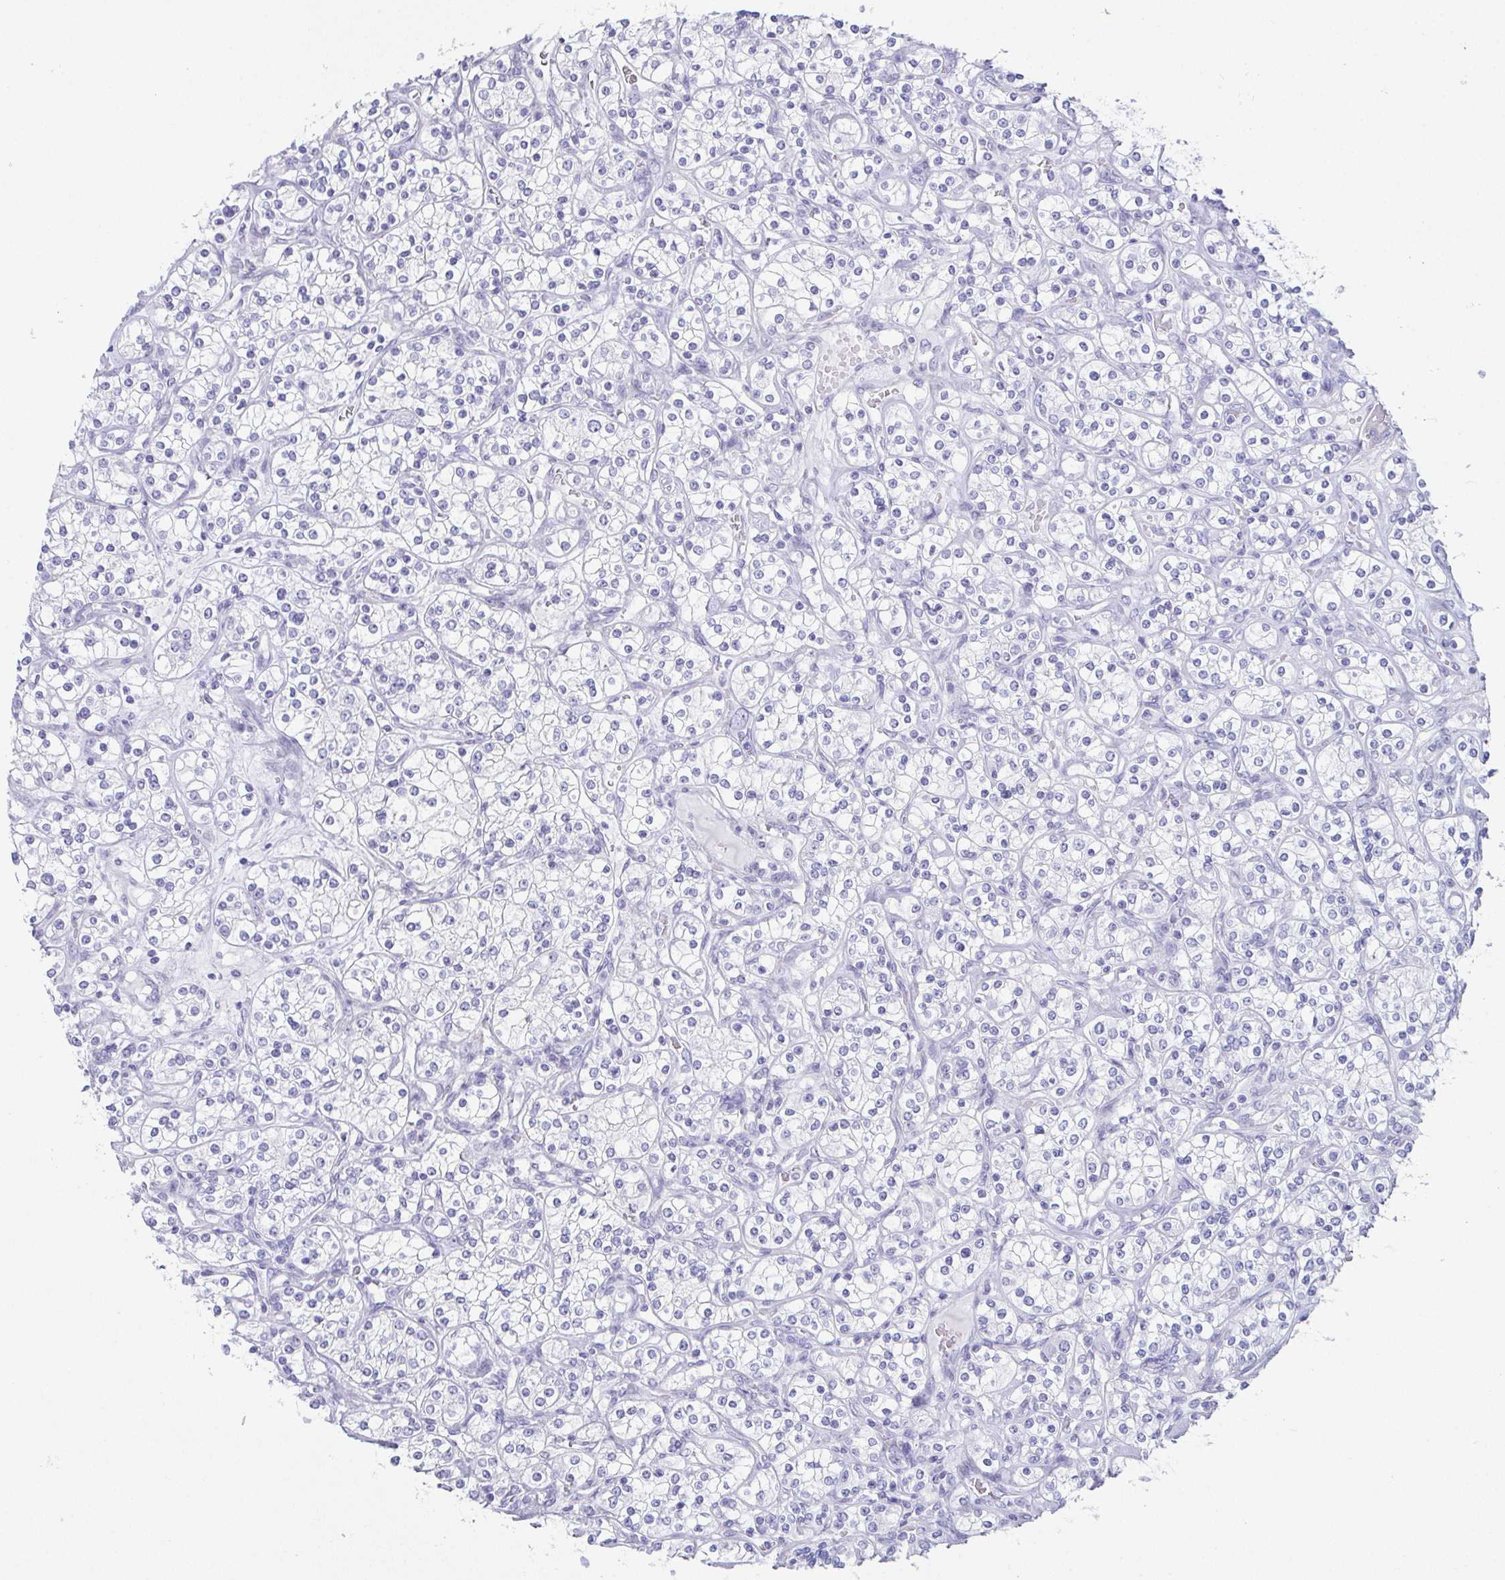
{"staining": {"intensity": "negative", "quantity": "none", "location": "none"}, "tissue": "renal cancer", "cell_type": "Tumor cells", "image_type": "cancer", "snomed": [{"axis": "morphology", "description": "Adenocarcinoma, NOS"}, {"axis": "topography", "description": "Kidney"}], "caption": "Tumor cells are negative for protein expression in human renal adenocarcinoma. (Immunohistochemistry (ihc), brightfield microscopy, high magnification).", "gene": "TEX19", "patient": {"sex": "male", "age": 77}}